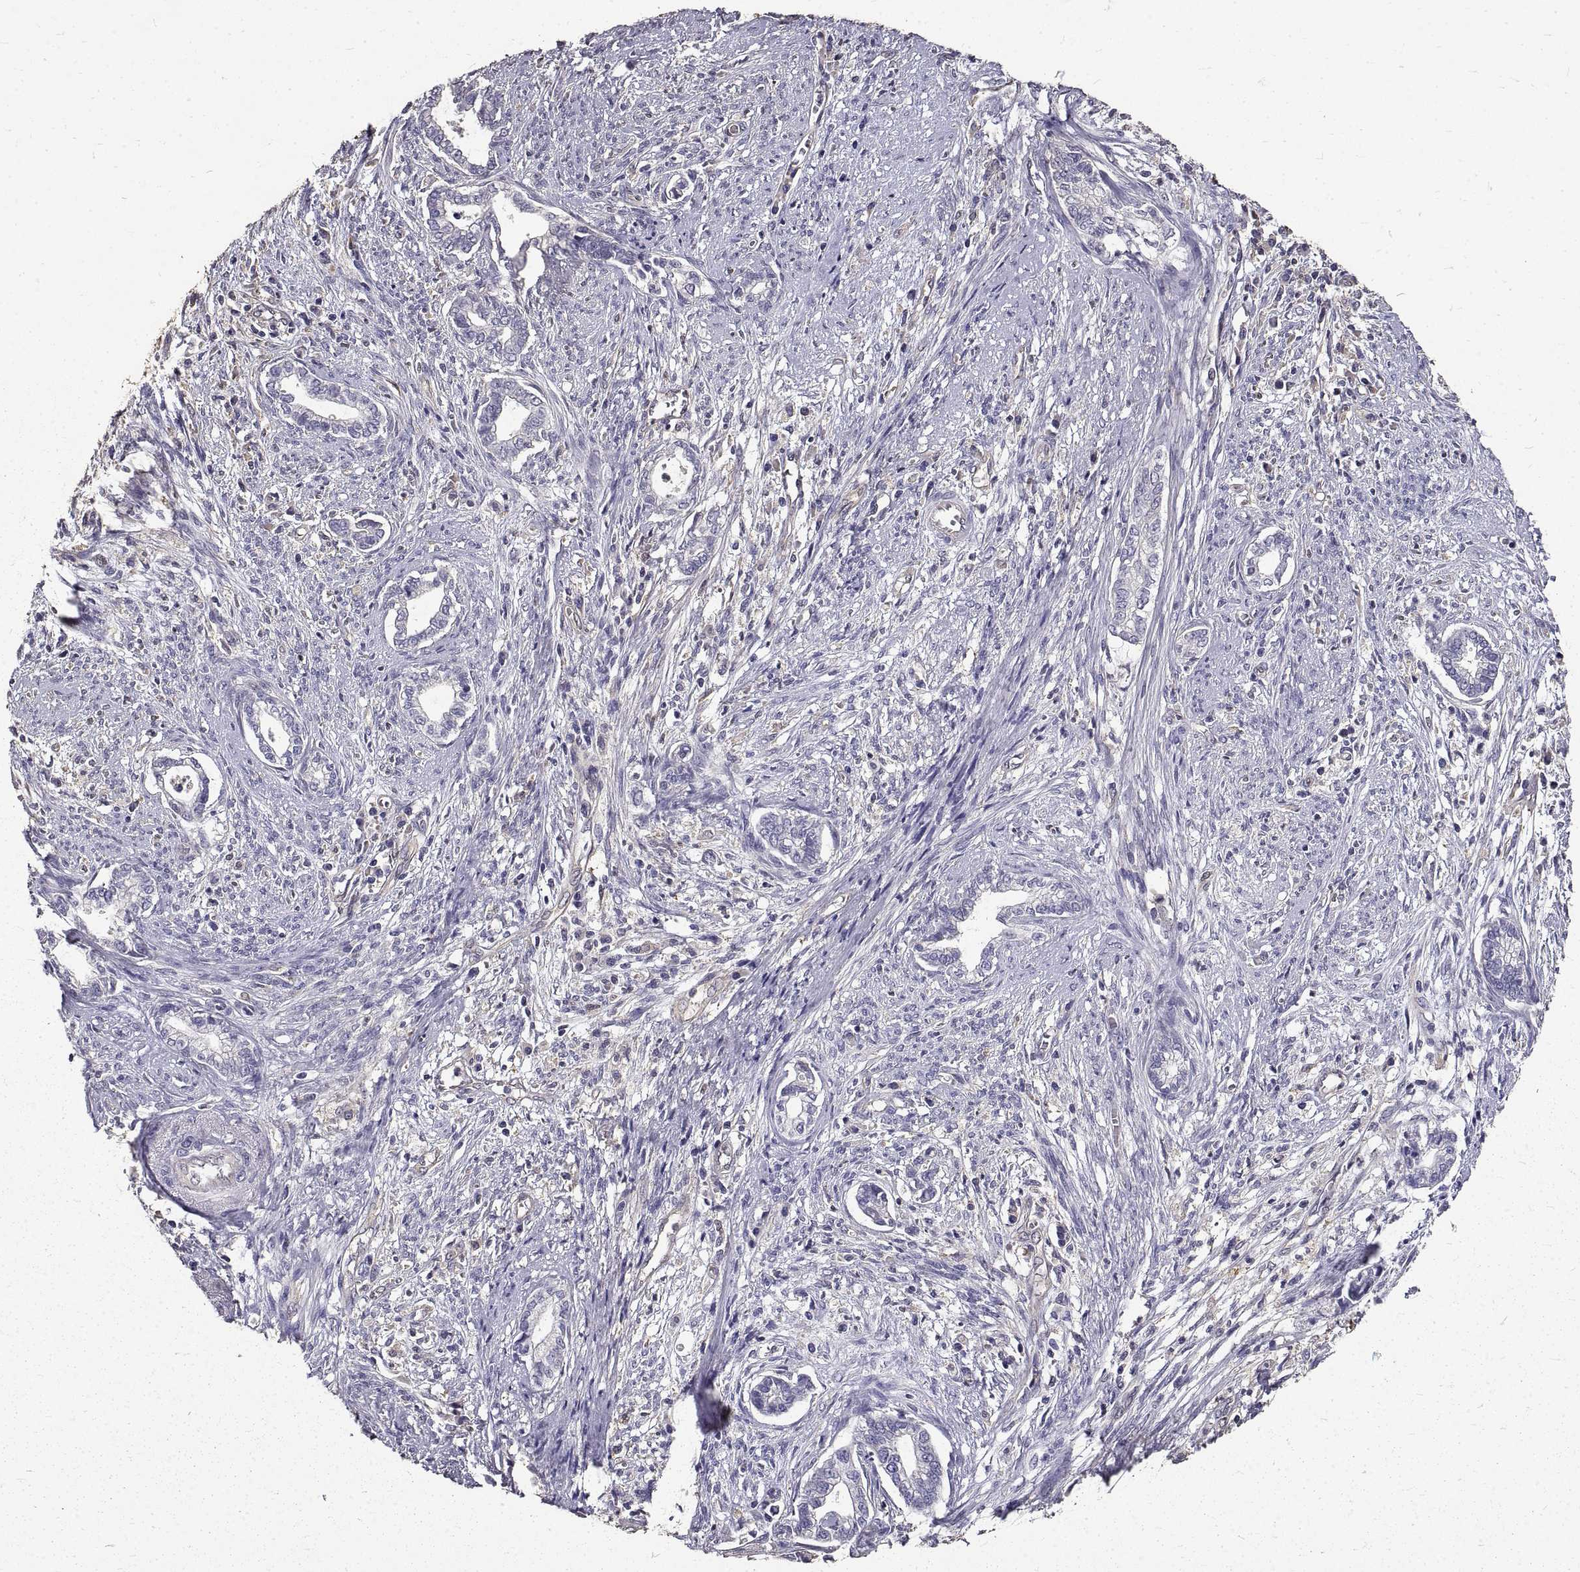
{"staining": {"intensity": "negative", "quantity": "none", "location": "none"}, "tissue": "cervical cancer", "cell_type": "Tumor cells", "image_type": "cancer", "snomed": [{"axis": "morphology", "description": "Adenocarcinoma, NOS"}, {"axis": "topography", "description": "Cervix"}], "caption": "Immunohistochemical staining of human cervical adenocarcinoma reveals no significant expression in tumor cells. (IHC, brightfield microscopy, high magnification).", "gene": "PEA15", "patient": {"sex": "female", "age": 62}}